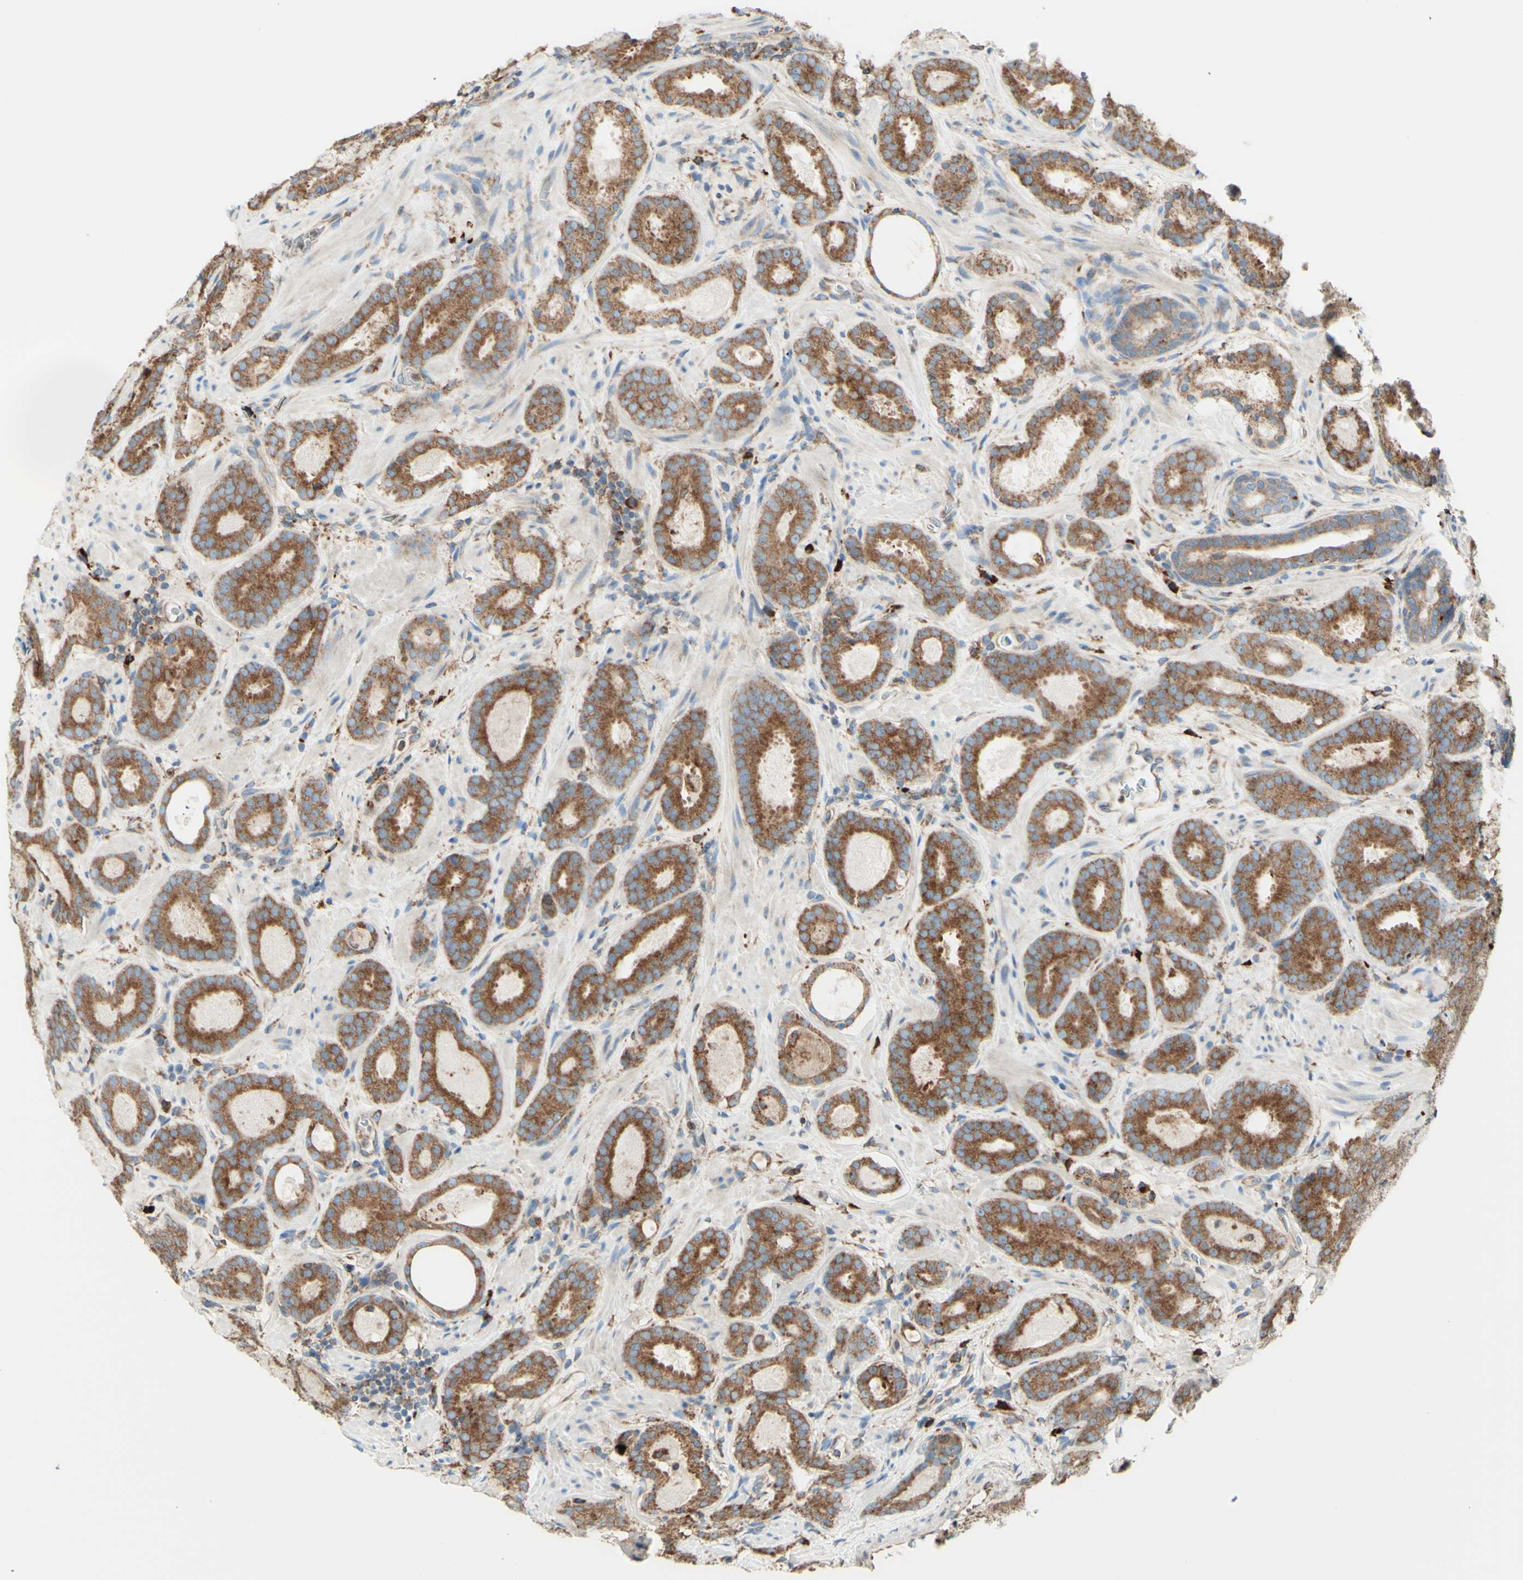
{"staining": {"intensity": "moderate", "quantity": ">75%", "location": "cytoplasmic/membranous"}, "tissue": "prostate cancer", "cell_type": "Tumor cells", "image_type": "cancer", "snomed": [{"axis": "morphology", "description": "Adenocarcinoma, Low grade"}, {"axis": "topography", "description": "Prostate"}], "caption": "A photomicrograph of human adenocarcinoma (low-grade) (prostate) stained for a protein displays moderate cytoplasmic/membranous brown staining in tumor cells. The staining was performed using DAB (3,3'-diaminobenzidine) to visualize the protein expression in brown, while the nuclei were stained in blue with hematoxylin (Magnification: 20x).", "gene": "DNAJB11", "patient": {"sex": "male", "age": 69}}